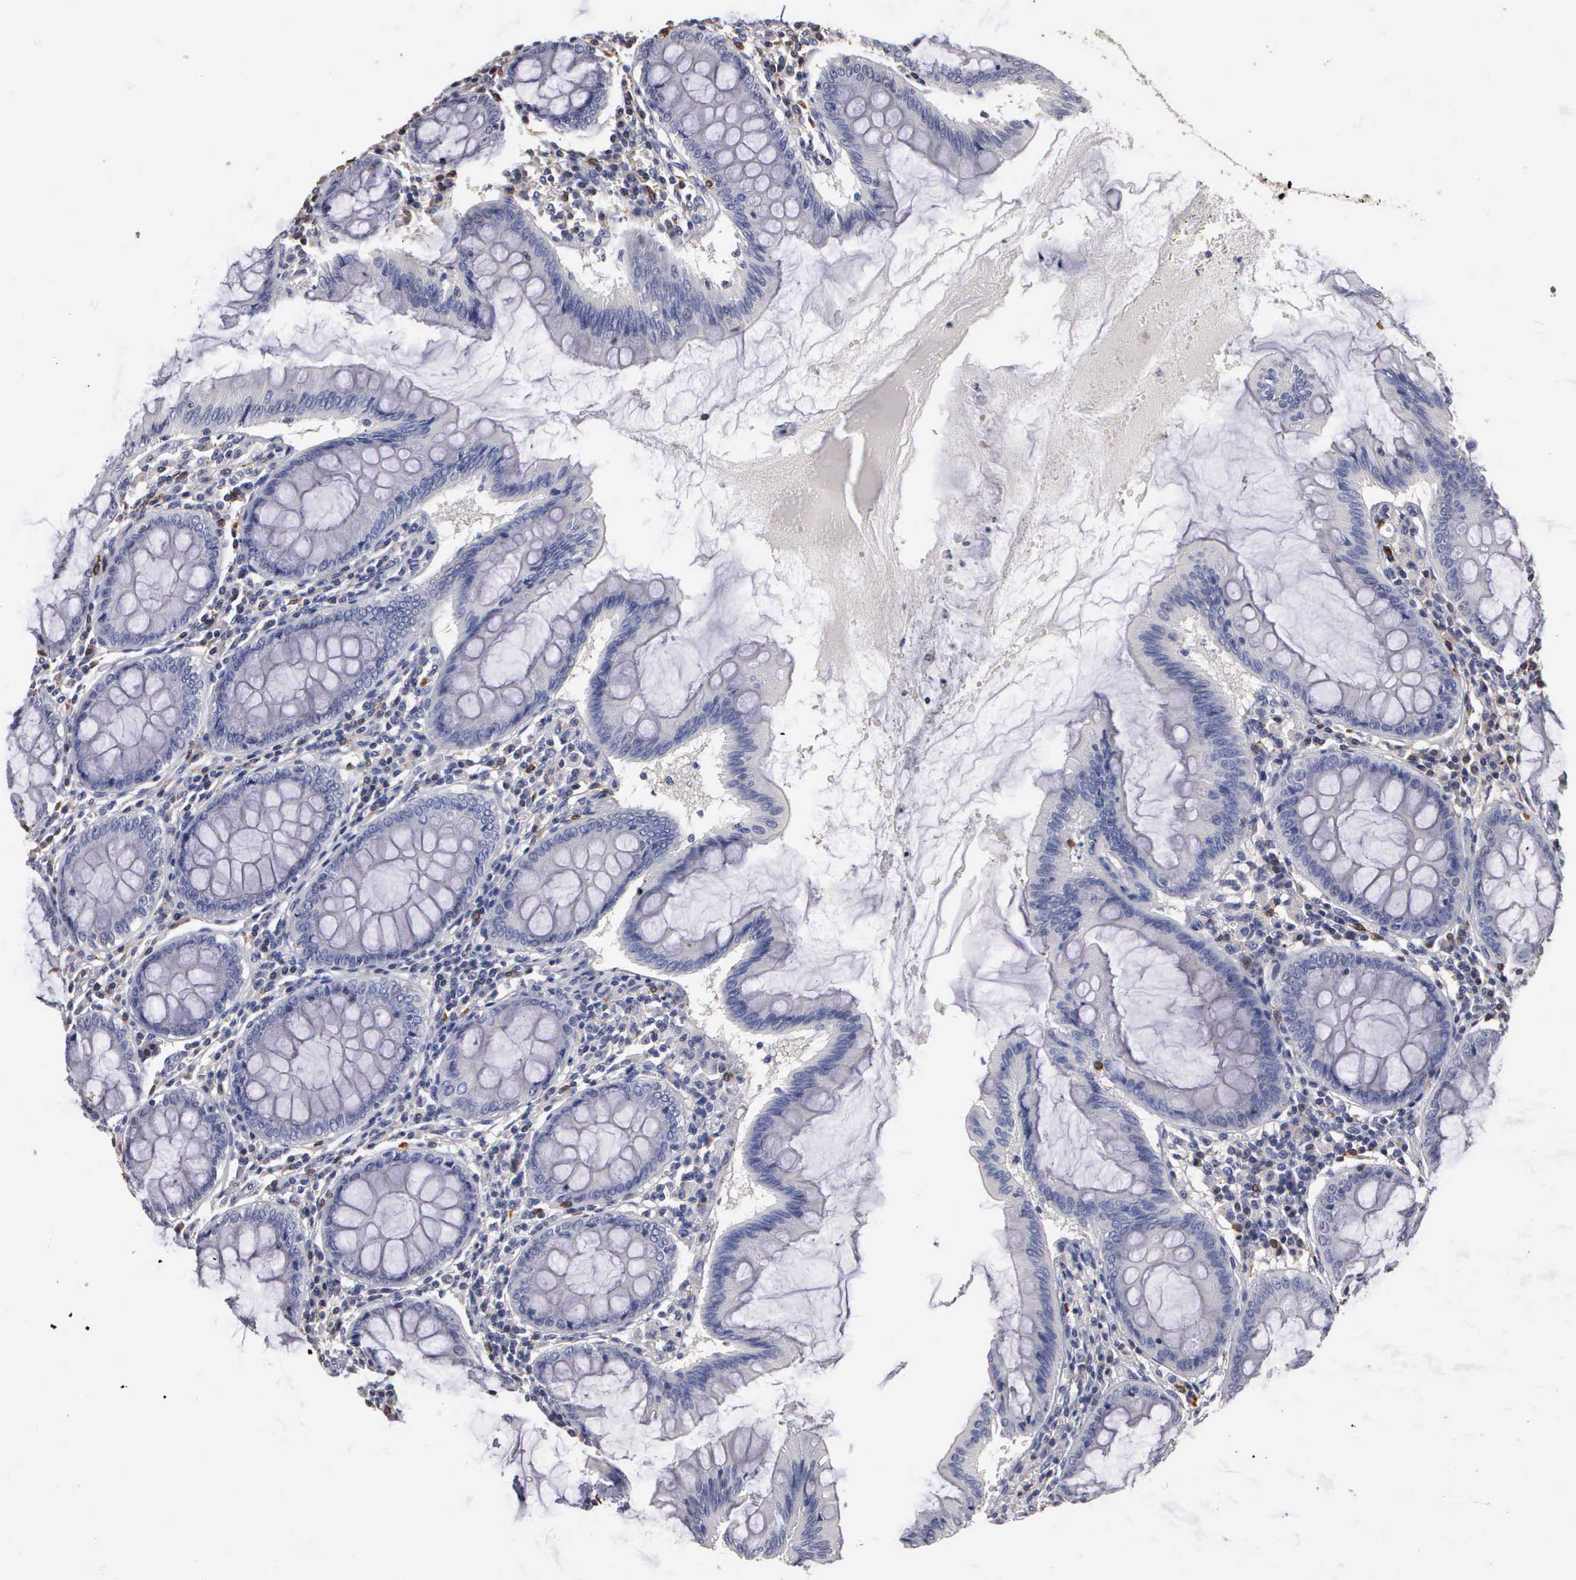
{"staining": {"intensity": "negative", "quantity": "none", "location": "none"}, "tissue": "colon", "cell_type": "Endothelial cells", "image_type": "normal", "snomed": [{"axis": "morphology", "description": "Normal tissue, NOS"}, {"axis": "topography", "description": "Colon"}], "caption": "Immunohistochemistry (IHC) of benign human colon exhibits no expression in endothelial cells. (Brightfield microscopy of DAB (3,3'-diaminobenzidine) immunohistochemistry at high magnification).", "gene": "ENO3", "patient": {"sex": "male", "age": 62}}